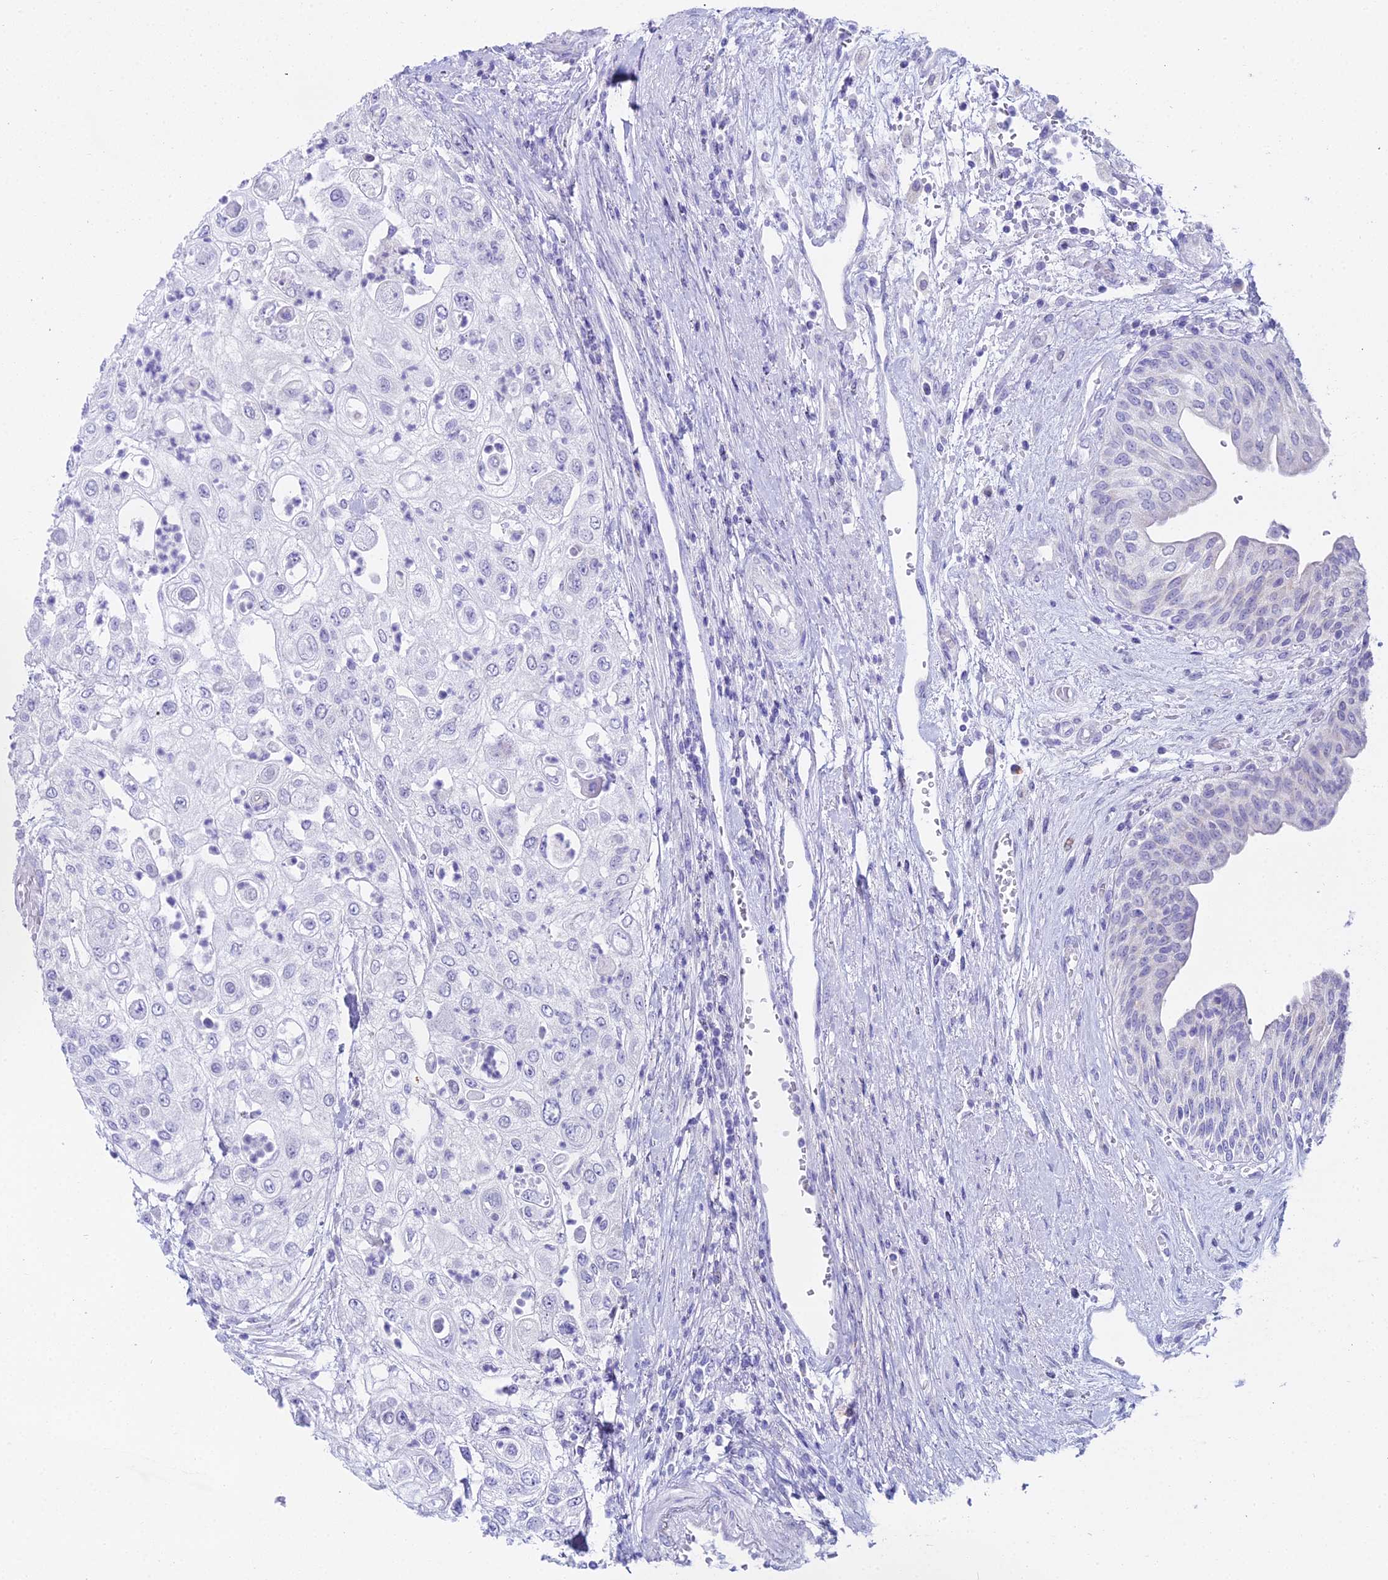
{"staining": {"intensity": "negative", "quantity": "none", "location": "none"}, "tissue": "urothelial cancer", "cell_type": "Tumor cells", "image_type": "cancer", "snomed": [{"axis": "morphology", "description": "Urothelial carcinoma, High grade"}, {"axis": "topography", "description": "Urinary bladder"}], "caption": "Tumor cells are negative for brown protein staining in urothelial carcinoma (high-grade). The staining is performed using DAB (3,3'-diaminobenzidine) brown chromogen with nuclei counter-stained in using hematoxylin.", "gene": "CGB2", "patient": {"sex": "female", "age": 79}}